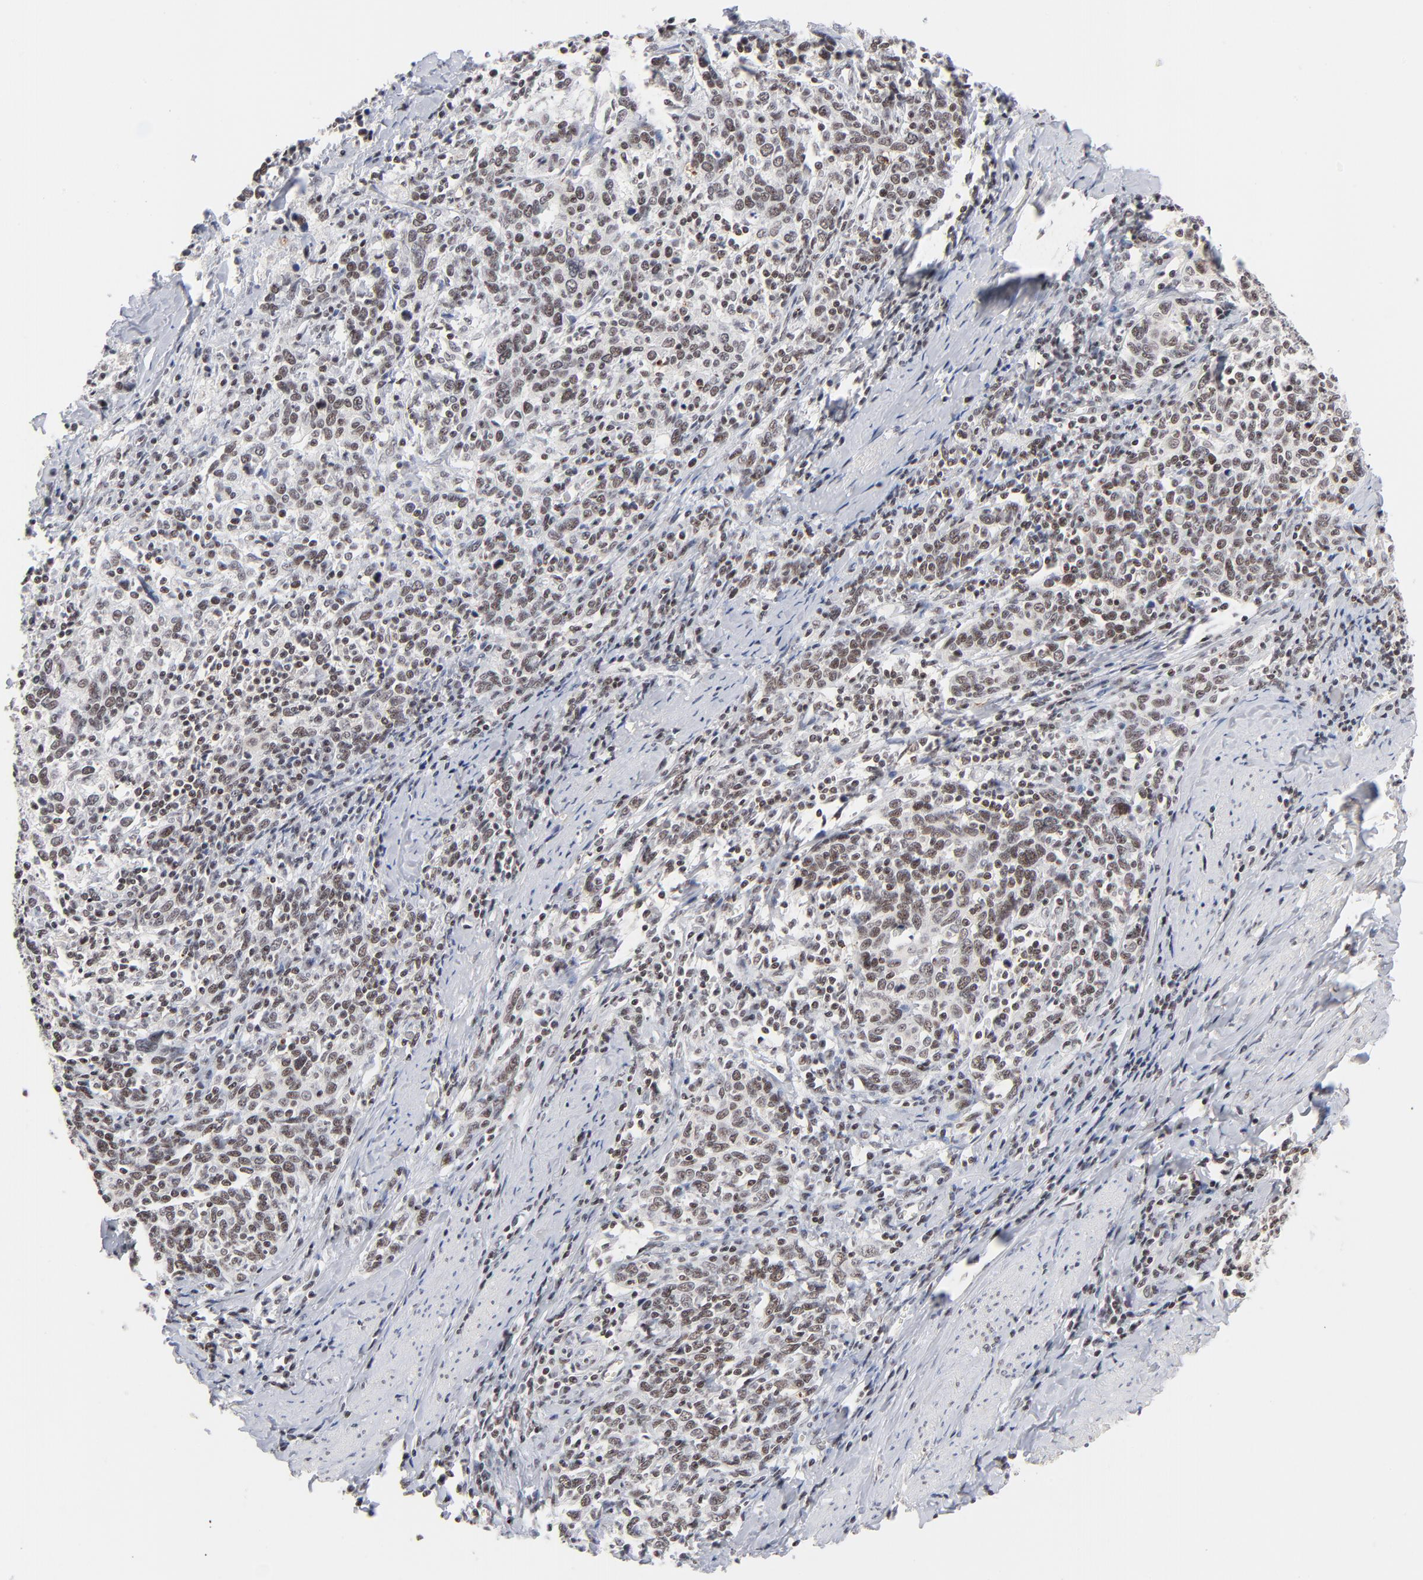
{"staining": {"intensity": "weak", "quantity": ">75%", "location": "nuclear"}, "tissue": "cervical cancer", "cell_type": "Tumor cells", "image_type": "cancer", "snomed": [{"axis": "morphology", "description": "Squamous cell carcinoma, NOS"}, {"axis": "topography", "description": "Cervix"}], "caption": "Tumor cells demonstrate weak nuclear staining in about >75% of cells in cervical cancer (squamous cell carcinoma).", "gene": "ZNF143", "patient": {"sex": "female", "age": 41}}